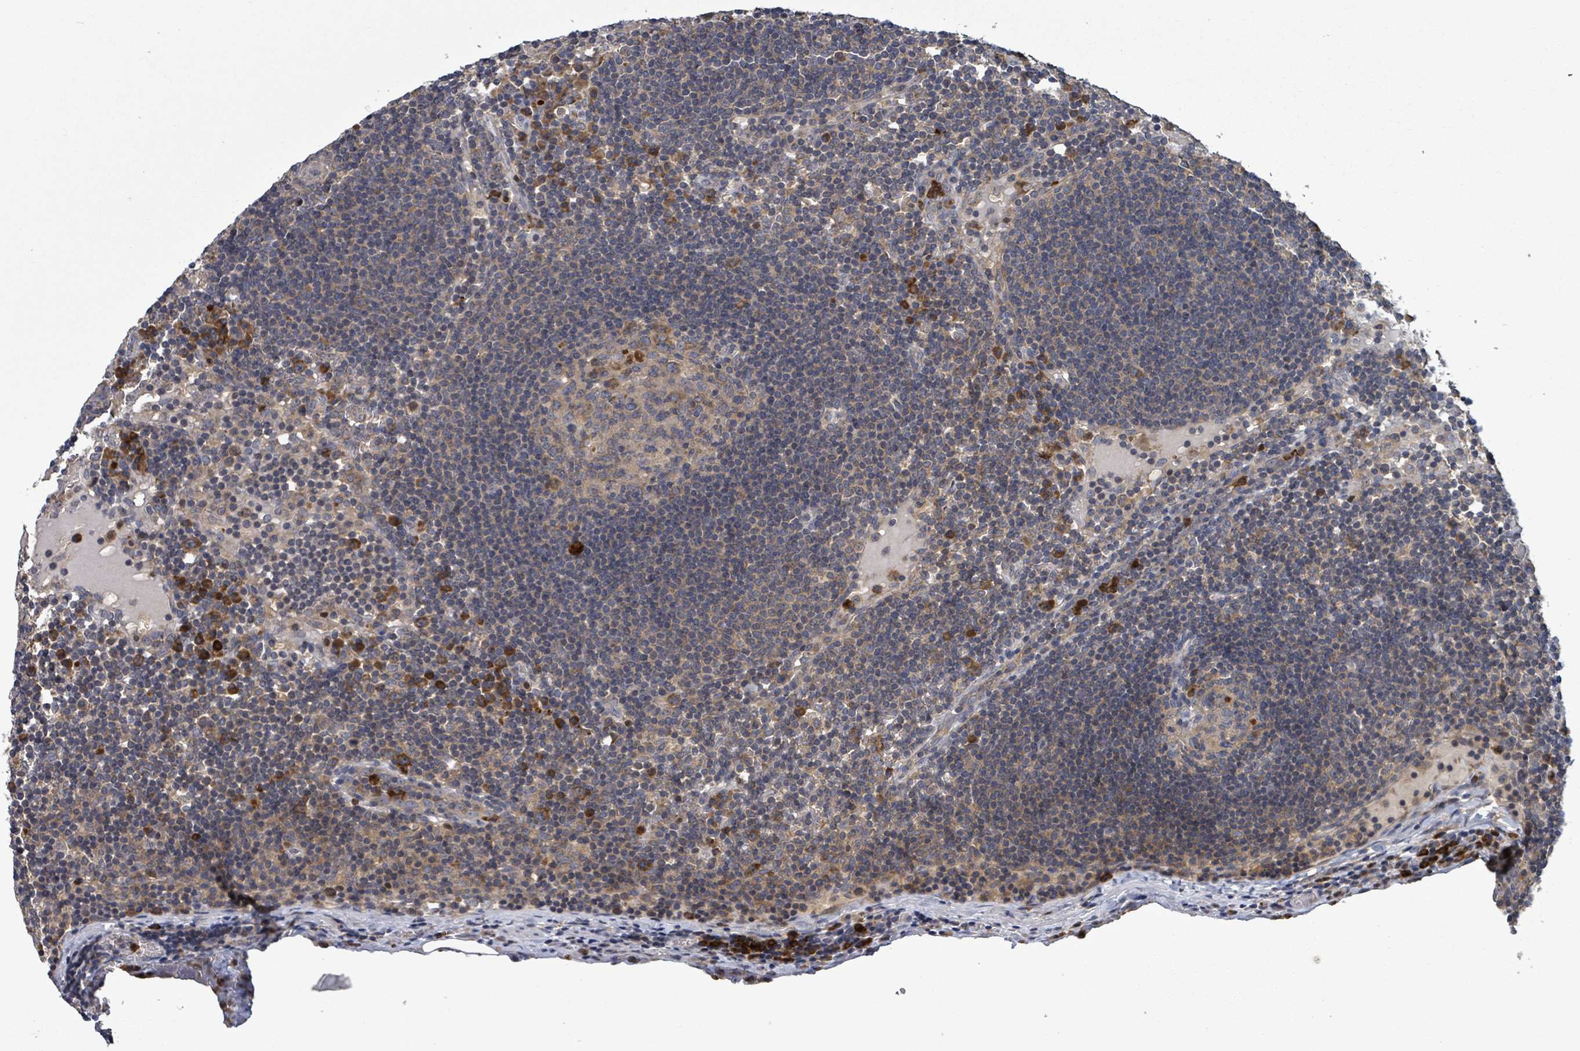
{"staining": {"intensity": "moderate", "quantity": "25%-75%", "location": "cytoplasmic/membranous"}, "tissue": "lymph node", "cell_type": "Germinal center cells", "image_type": "normal", "snomed": [{"axis": "morphology", "description": "Normal tissue, NOS"}, {"axis": "topography", "description": "Lymph node"}], "caption": "This is a photomicrograph of immunohistochemistry (IHC) staining of normal lymph node, which shows moderate positivity in the cytoplasmic/membranous of germinal center cells.", "gene": "SERPINE3", "patient": {"sex": "male", "age": 53}}